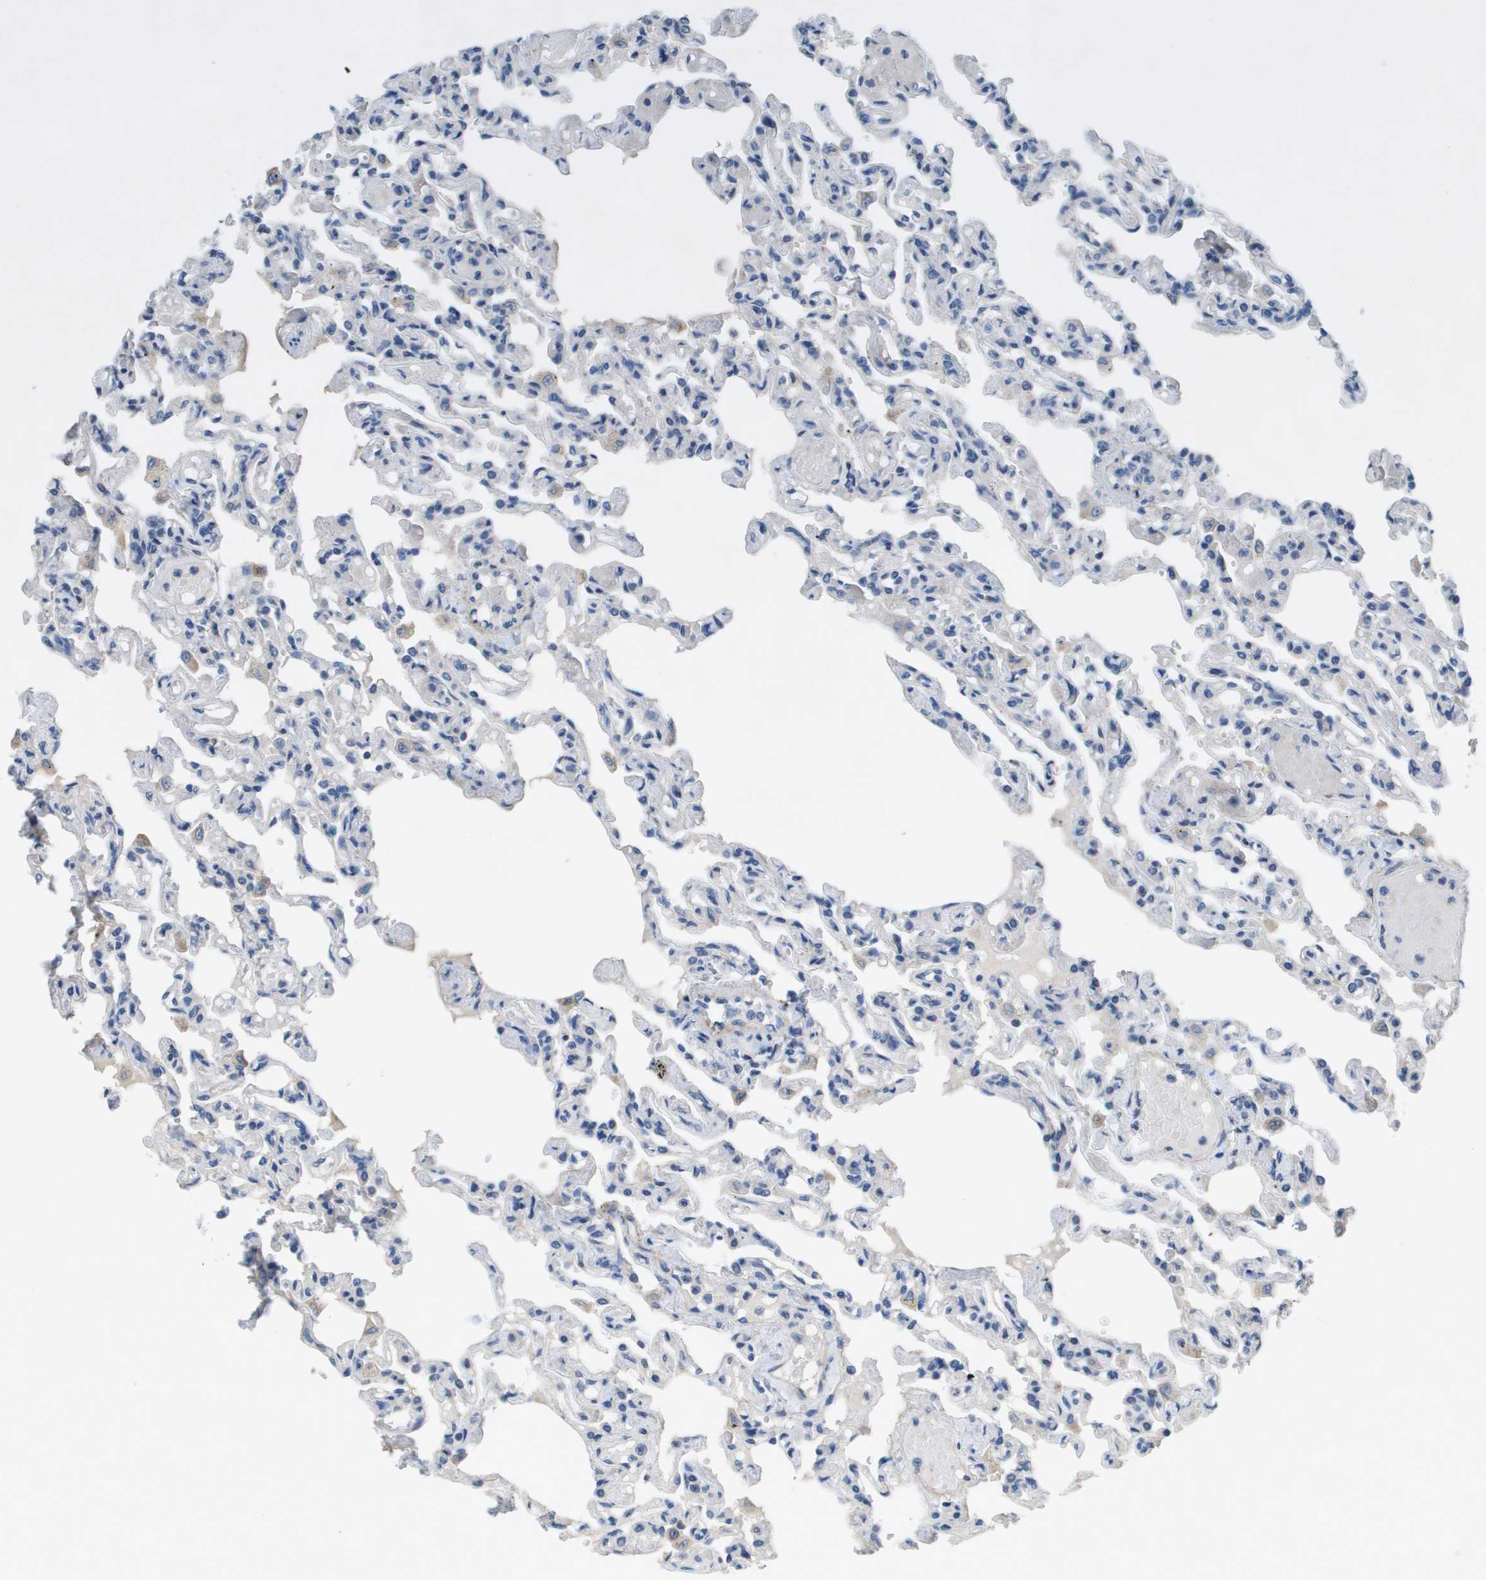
{"staining": {"intensity": "negative", "quantity": "none", "location": "none"}, "tissue": "lung", "cell_type": "Alveolar cells", "image_type": "normal", "snomed": [{"axis": "morphology", "description": "Normal tissue, NOS"}, {"axis": "topography", "description": "Lung"}], "caption": "Human lung stained for a protein using IHC exhibits no positivity in alveolar cells.", "gene": "B3GNT5", "patient": {"sex": "male", "age": 21}}